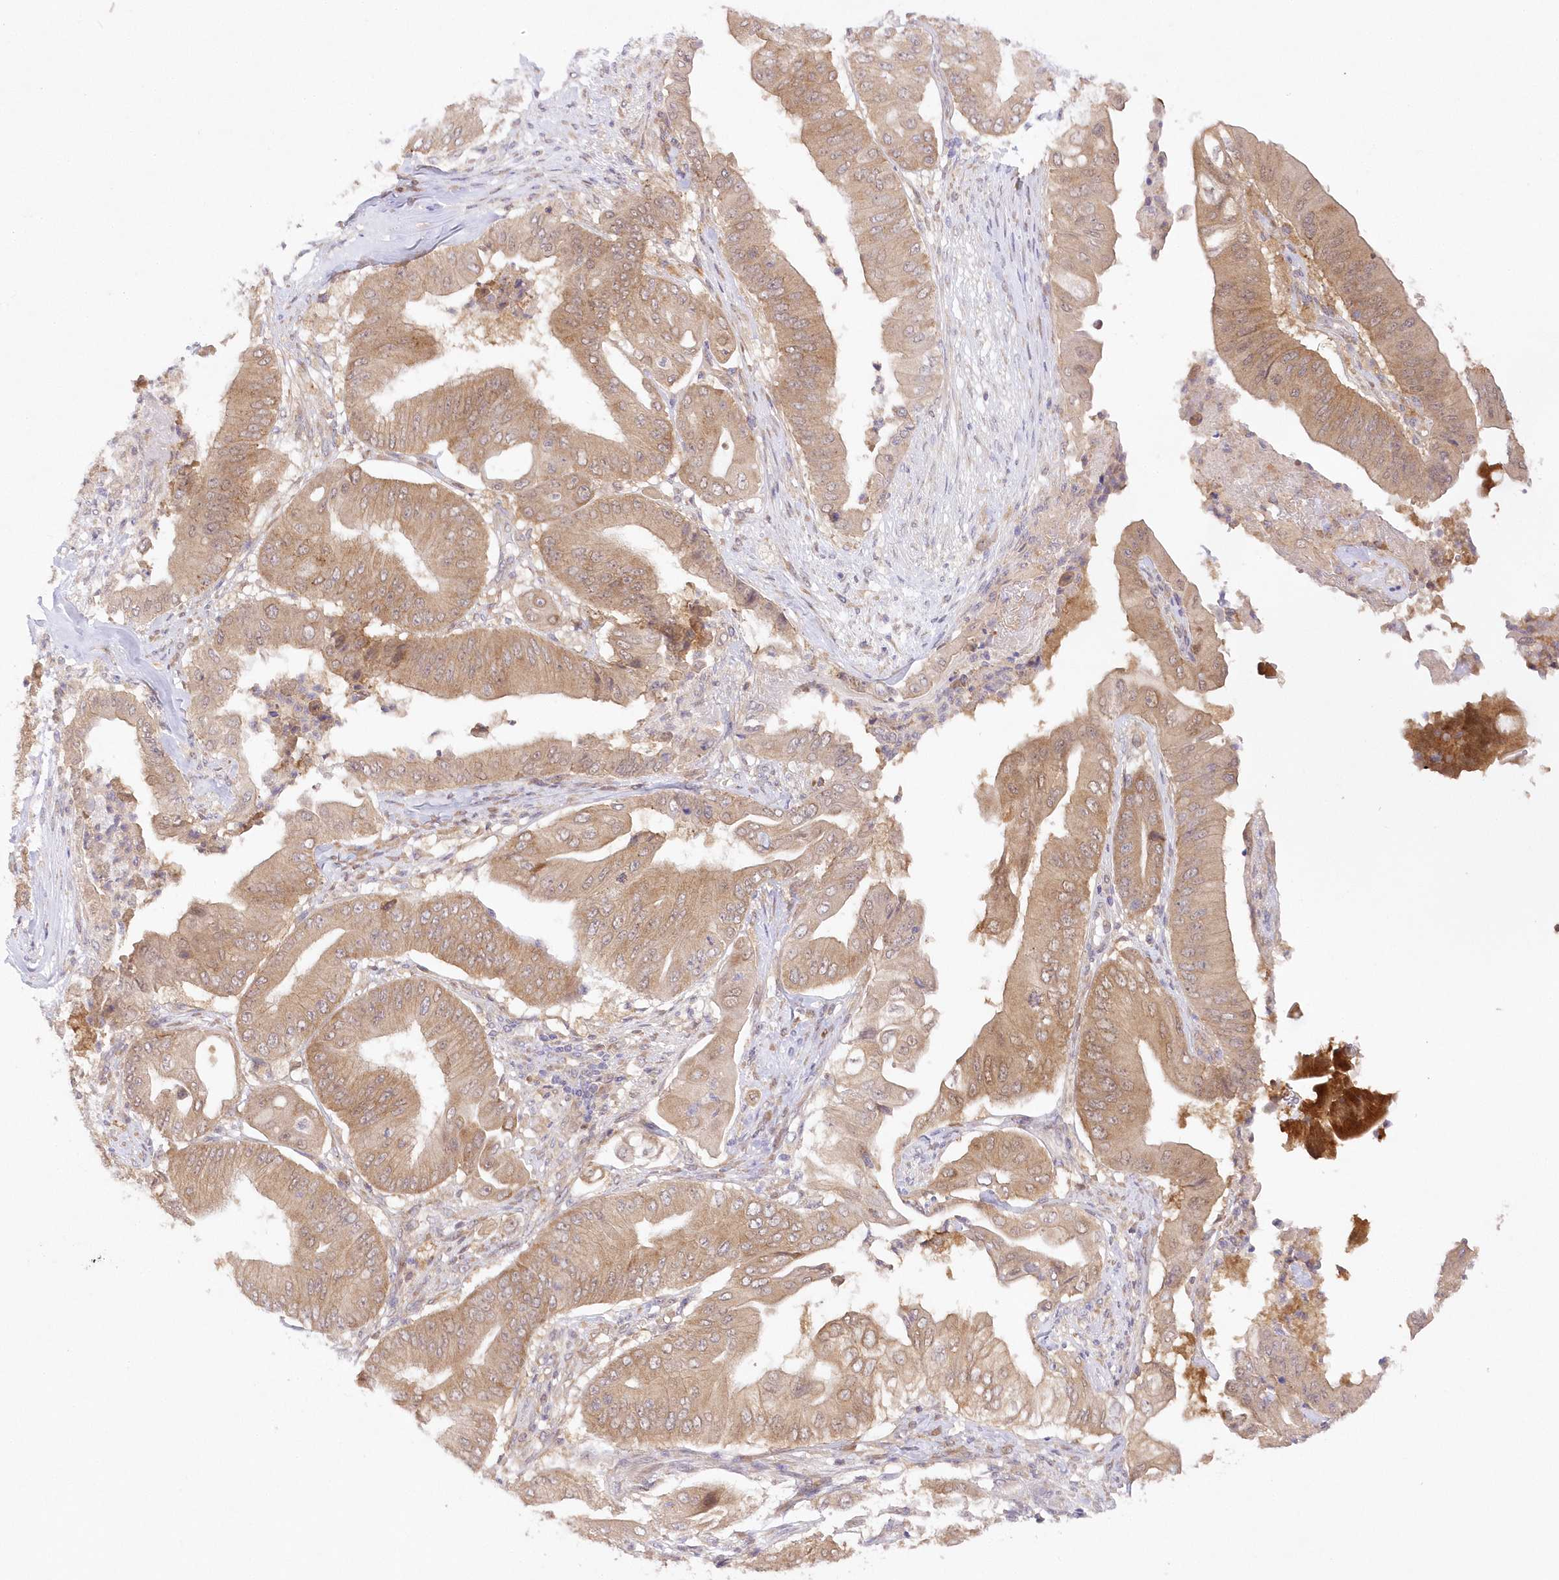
{"staining": {"intensity": "moderate", "quantity": ">75%", "location": "cytoplasmic/membranous"}, "tissue": "pancreatic cancer", "cell_type": "Tumor cells", "image_type": "cancer", "snomed": [{"axis": "morphology", "description": "Adenocarcinoma, NOS"}, {"axis": "topography", "description": "Pancreas"}], "caption": "Moderate cytoplasmic/membranous positivity is seen in about >75% of tumor cells in adenocarcinoma (pancreatic).", "gene": "RNPEP", "patient": {"sex": "female", "age": 77}}